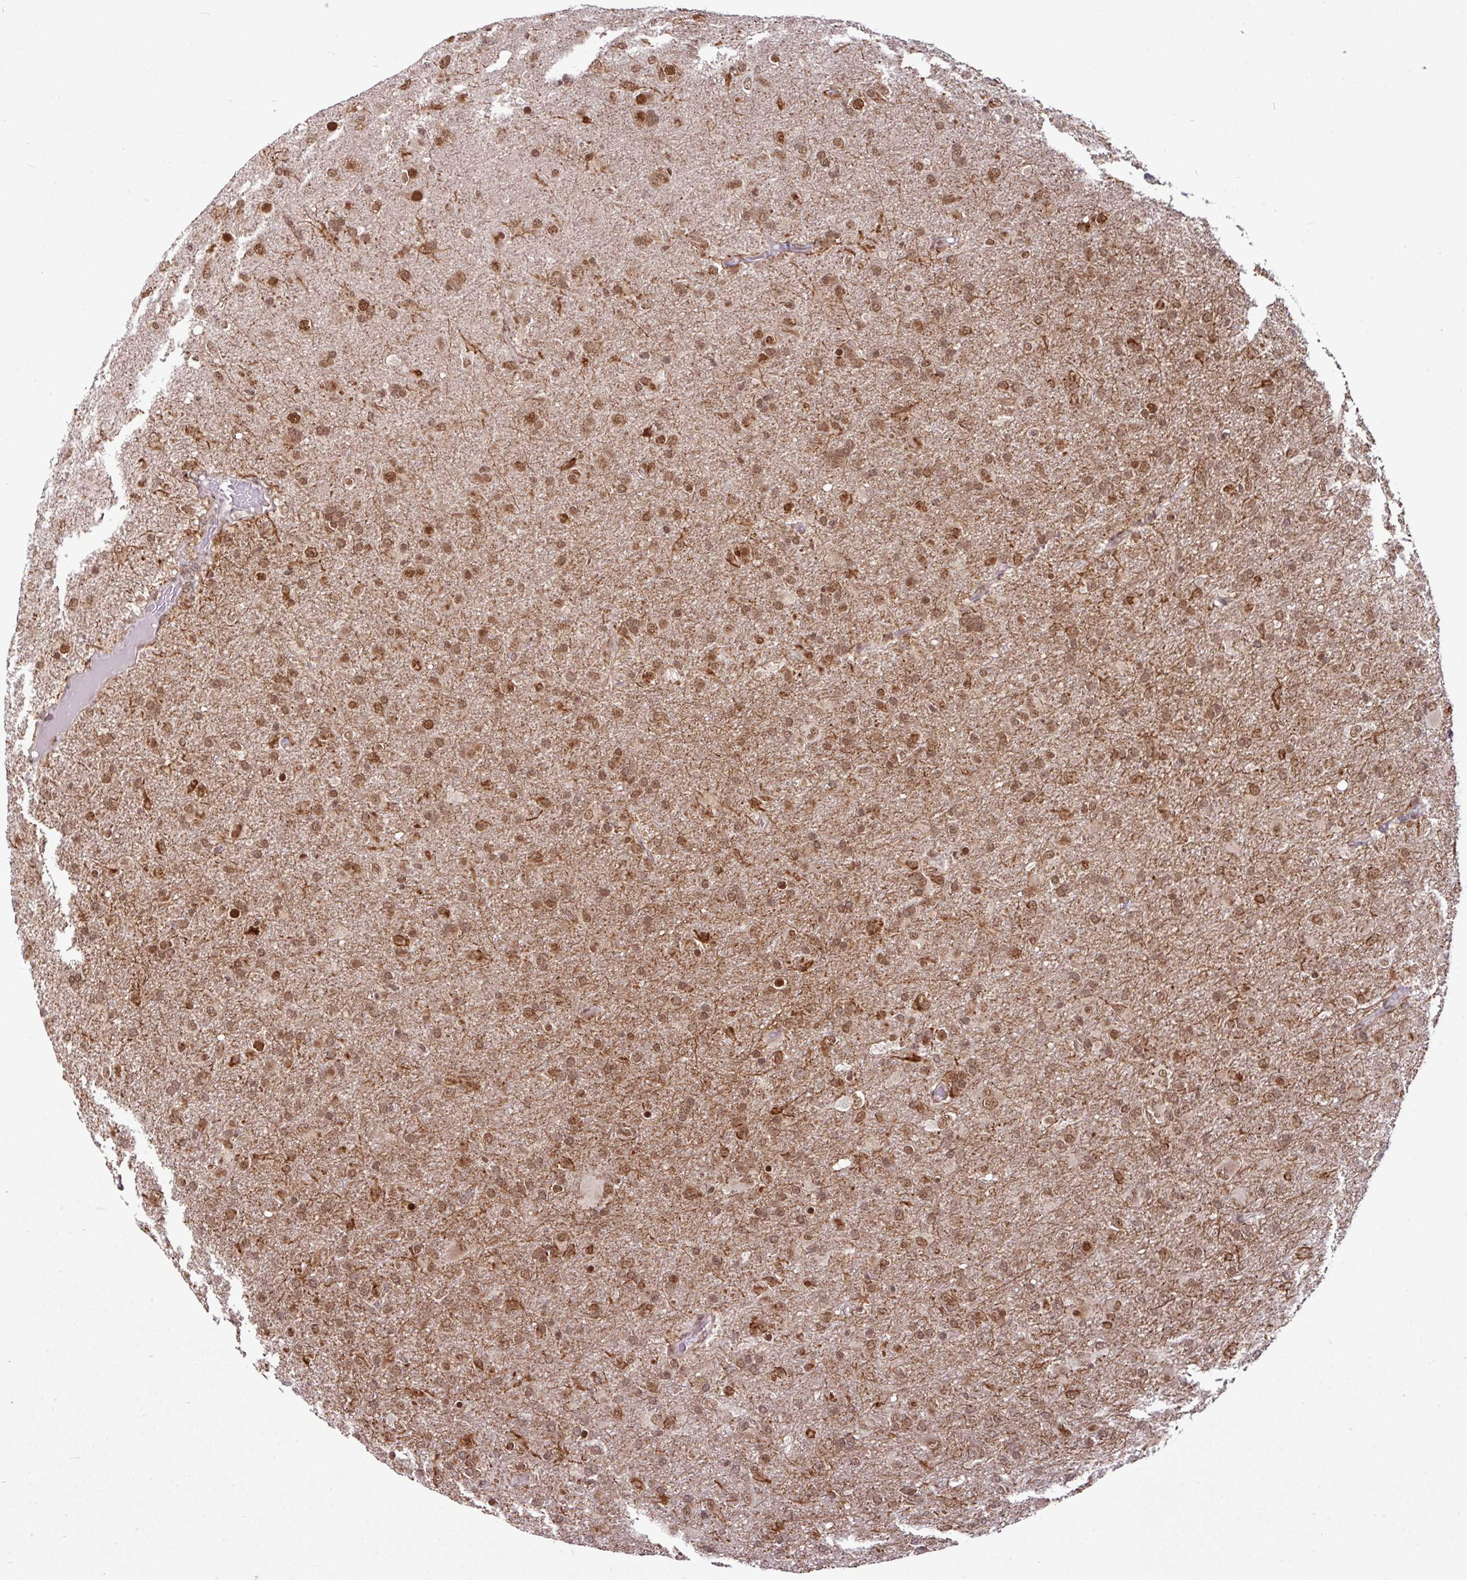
{"staining": {"intensity": "moderate", "quantity": ">75%", "location": "nuclear"}, "tissue": "glioma", "cell_type": "Tumor cells", "image_type": "cancer", "snomed": [{"axis": "morphology", "description": "Glioma, malignant, Low grade"}, {"axis": "topography", "description": "Brain"}], "caption": "This is a histology image of immunohistochemistry staining of malignant low-grade glioma, which shows moderate expression in the nuclear of tumor cells.", "gene": "MORF4L2", "patient": {"sex": "male", "age": 65}}